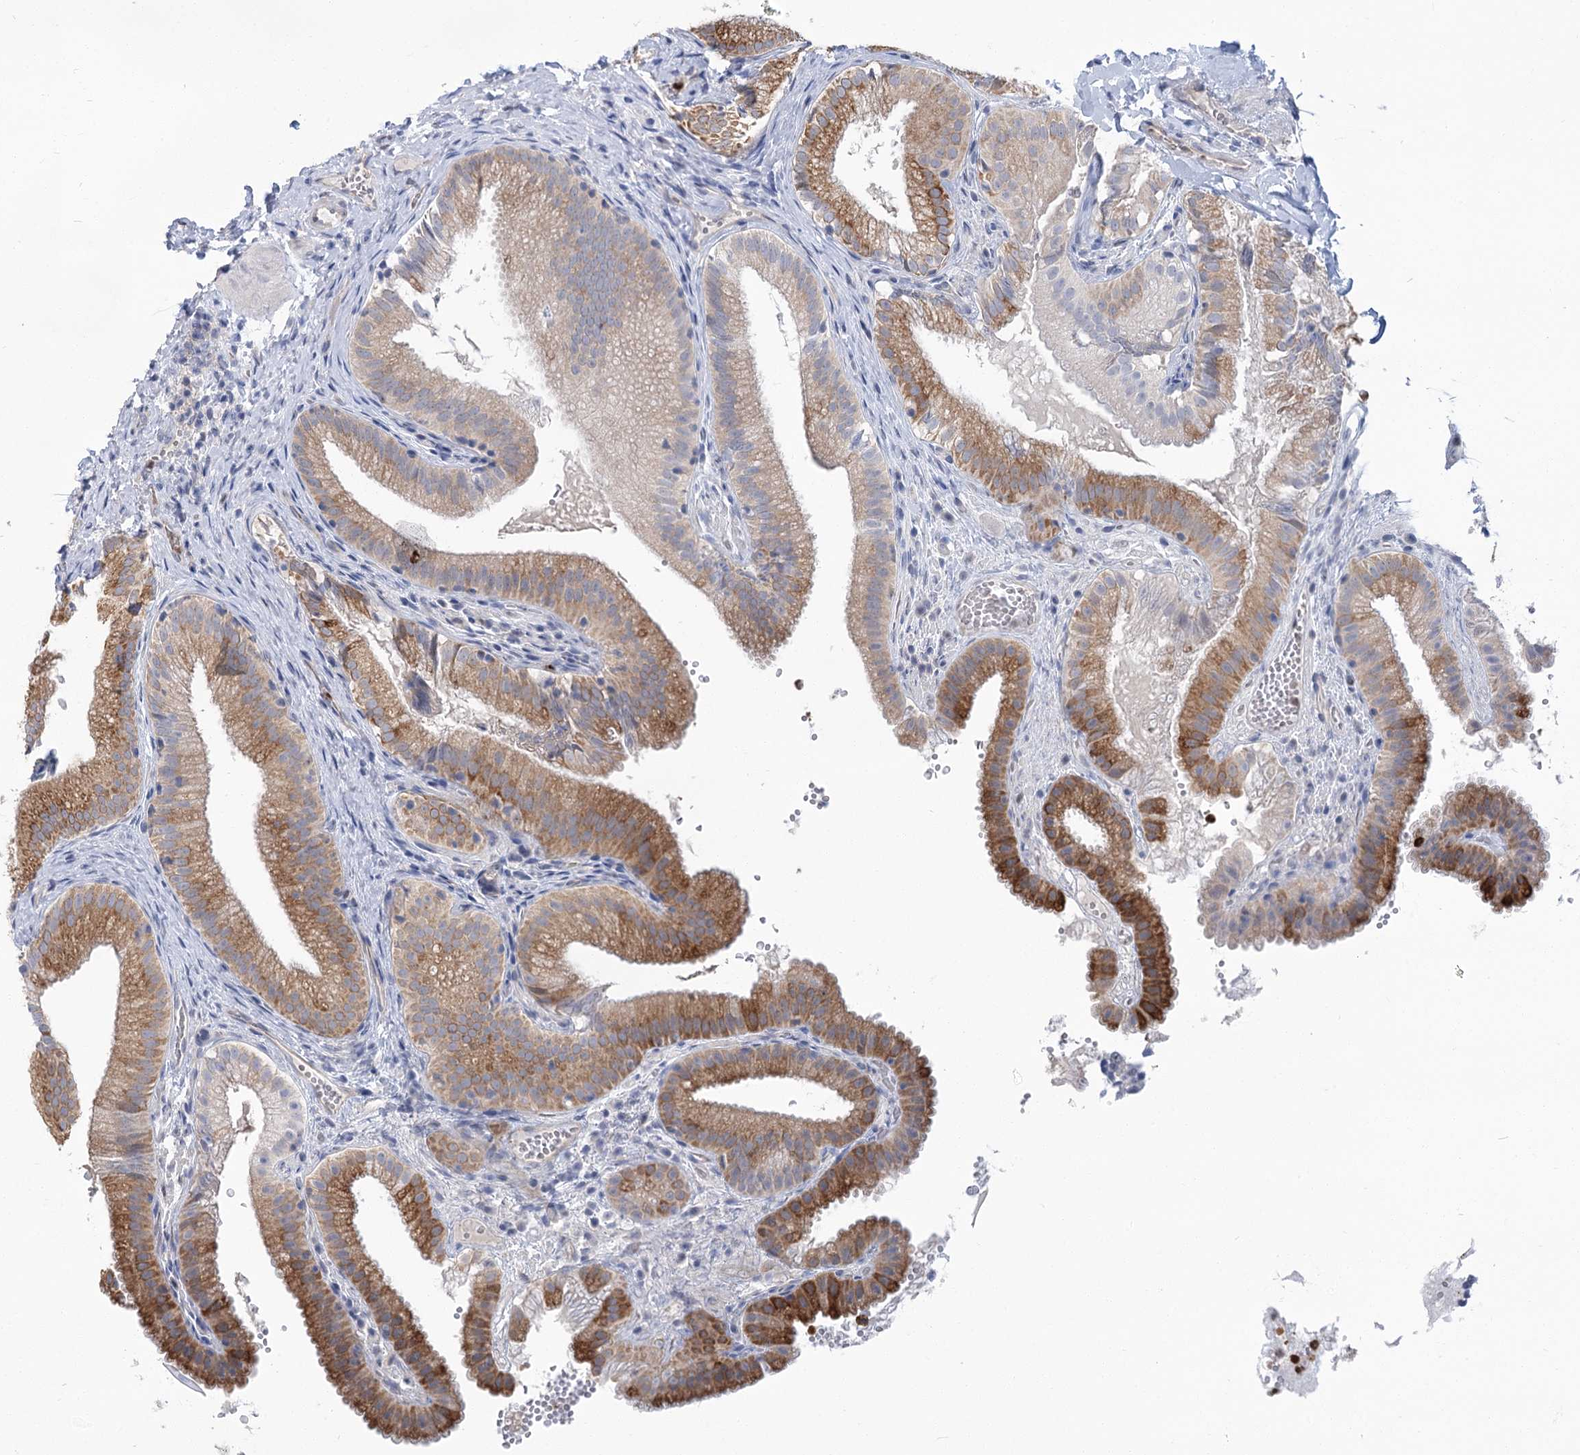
{"staining": {"intensity": "moderate", "quantity": "25%-75%", "location": "cytoplasmic/membranous"}, "tissue": "gallbladder", "cell_type": "Glandular cells", "image_type": "normal", "snomed": [{"axis": "morphology", "description": "Normal tissue, NOS"}, {"axis": "topography", "description": "Gallbladder"}], "caption": "DAB immunohistochemical staining of unremarkable human gallbladder displays moderate cytoplasmic/membranous protein staining in approximately 25%-75% of glandular cells.", "gene": "THAP6", "patient": {"sex": "female", "age": 30}}